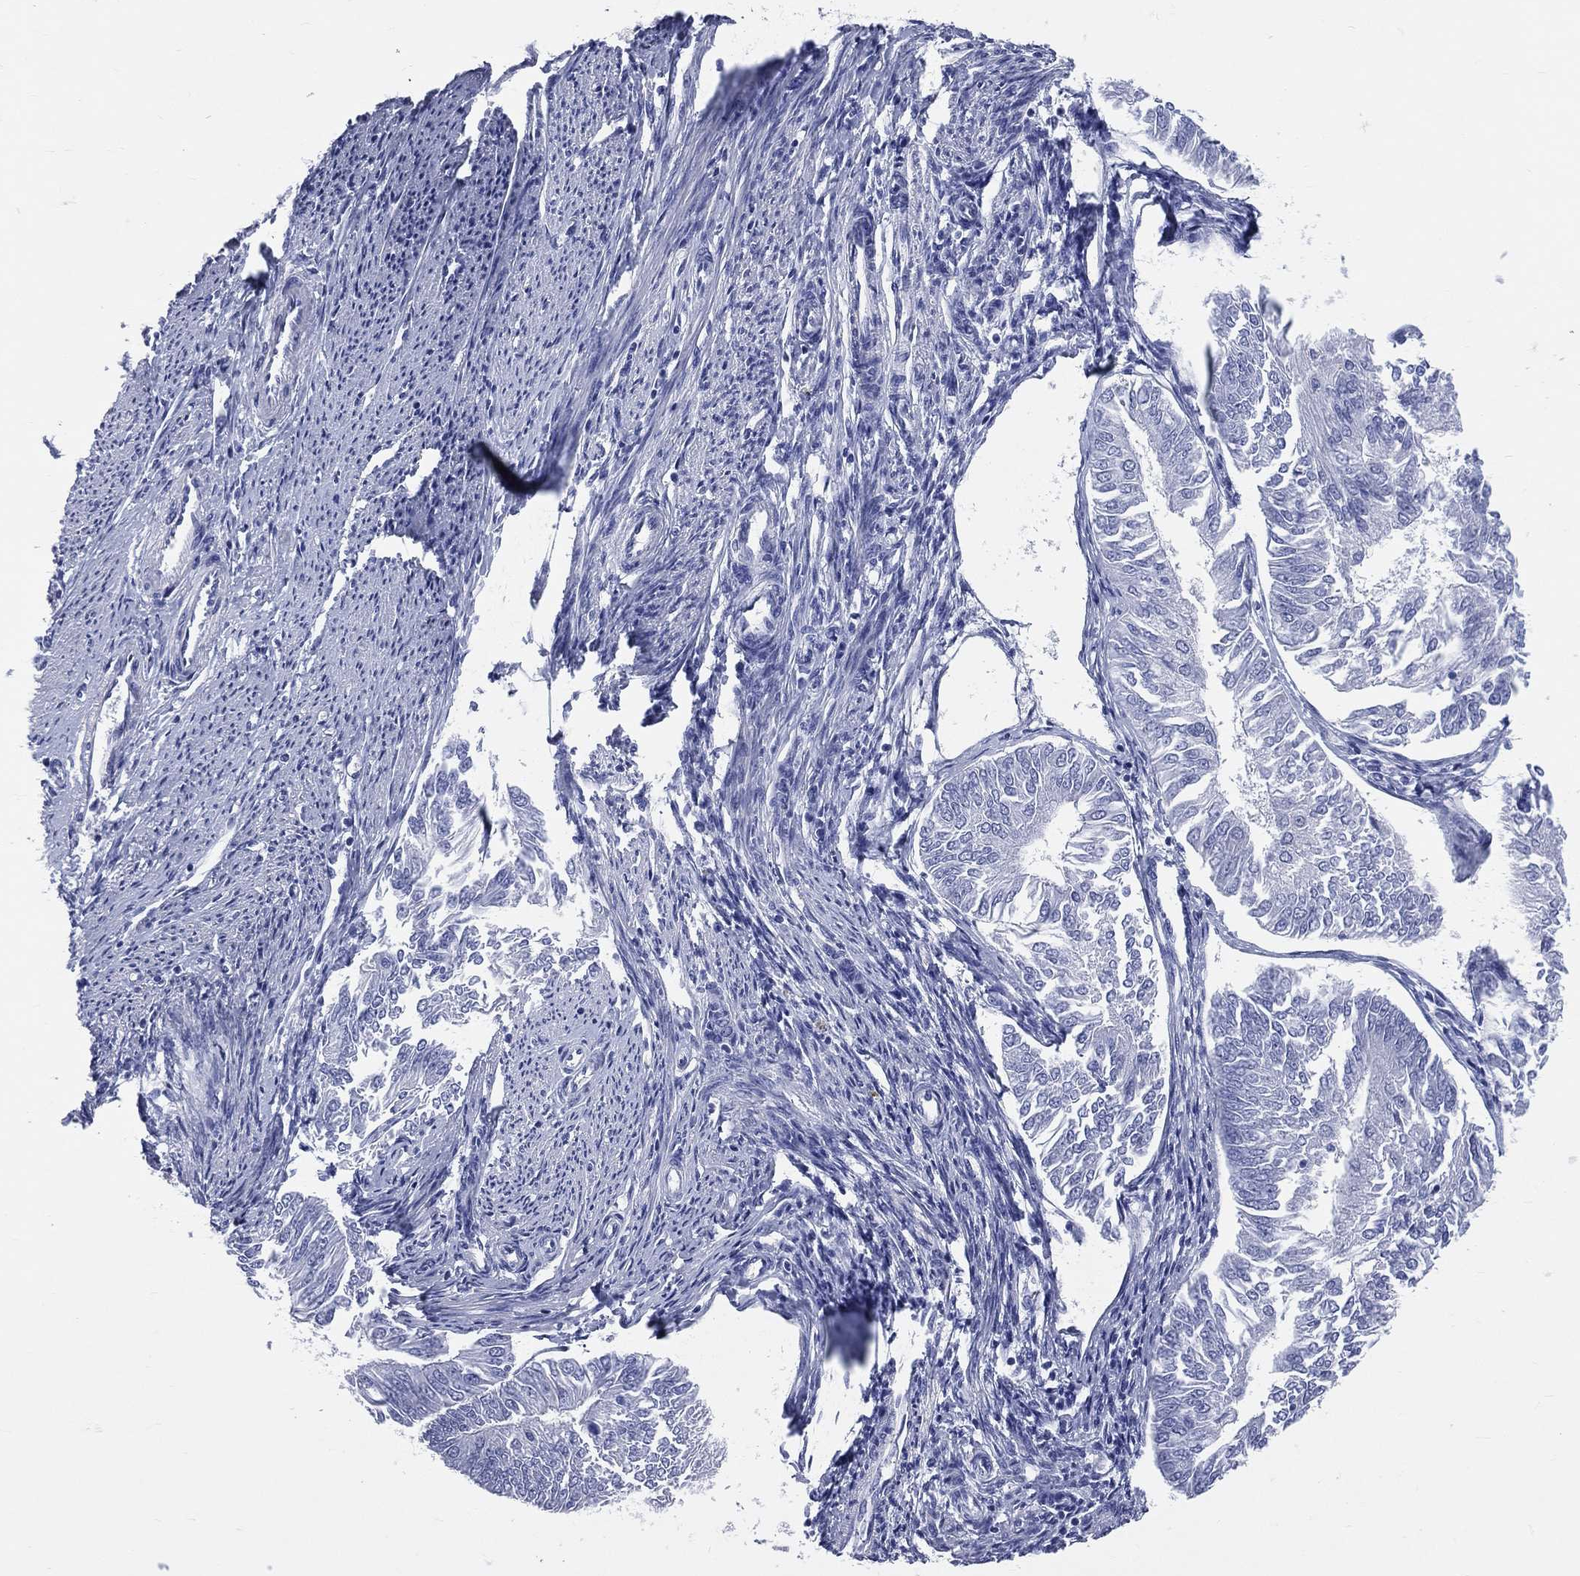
{"staining": {"intensity": "negative", "quantity": "none", "location": "none"}, "tissue": "endometrial cancer", "cell_type": "Tumor cells", "image_type": "cancer", "snomed": [{"axis": "morphology", "description": "Adenocarcinoma, NOS"}, {"axis": "topography", "description": "Endometrium"}], "caption": "The micrograph exhibits no staining of tumor cells in adenocarcinoma (endometrial). (DAB (3,3'-diaminobenzidine) immunohistochemistry (IHC), high magnification).", "gene": "CYLC1", "patient": {"sex": "female", "age": 58}}